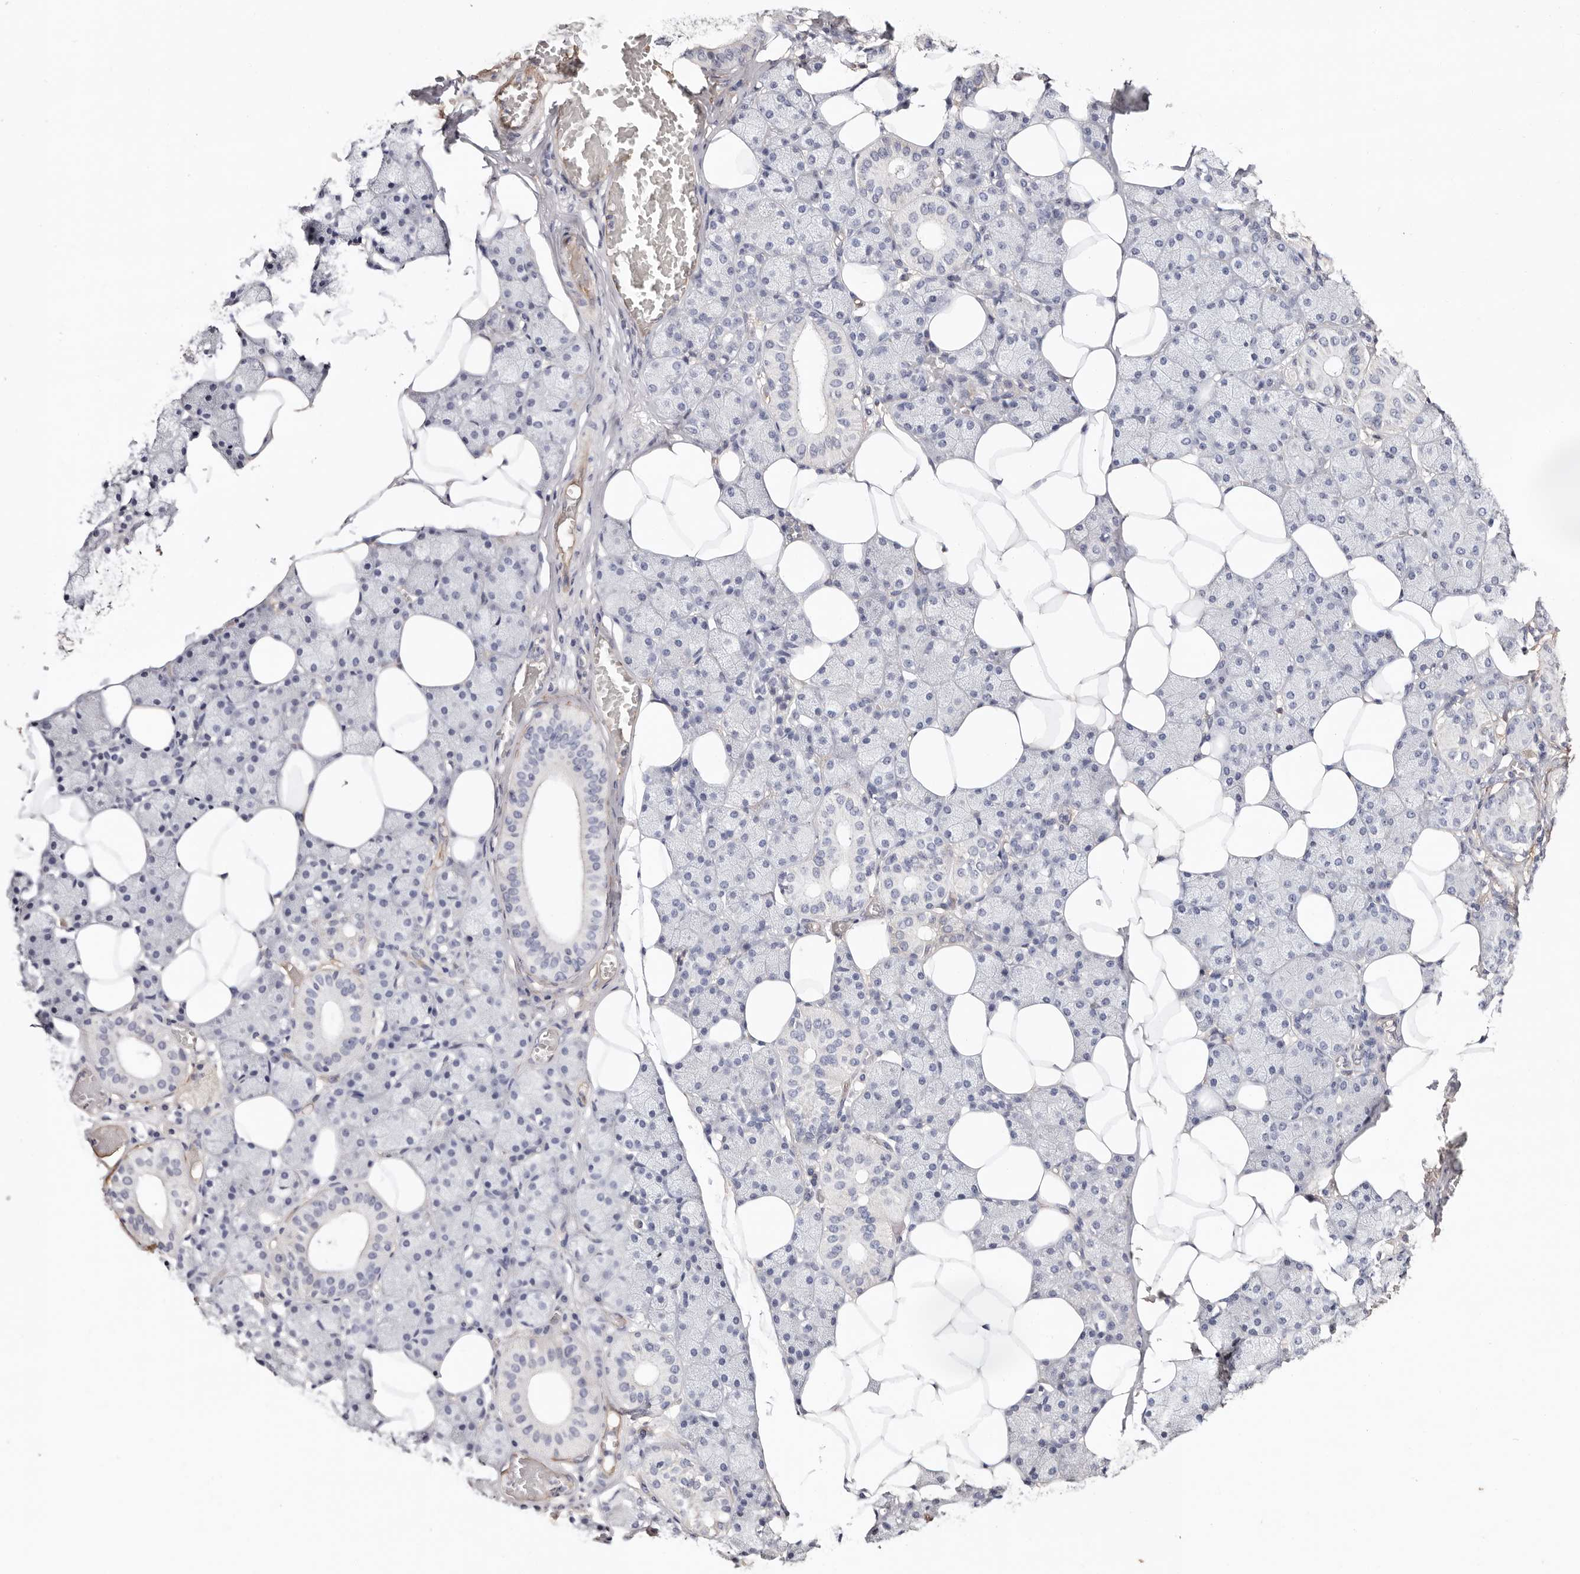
{"staining": {"intensity": "negative", "quantity": "none", "location": "none"}, "tissue": "salivary gland", "cell_type": "Glandular cells", "image_type": "normal", "snomed": [{"axis": "morphology", "description": "Normal tissue, NOS"}, {"axis": "topography", "description": "Salivary gland"}], "caption": "Glandular cells are negative for protein expression in unremarkable human salivary gland. (DAB (3,3'-diaminobenzidine) IHC, high magnification).", "gene": "TGM2", "patient": {"sex": "female", "age": 33}}